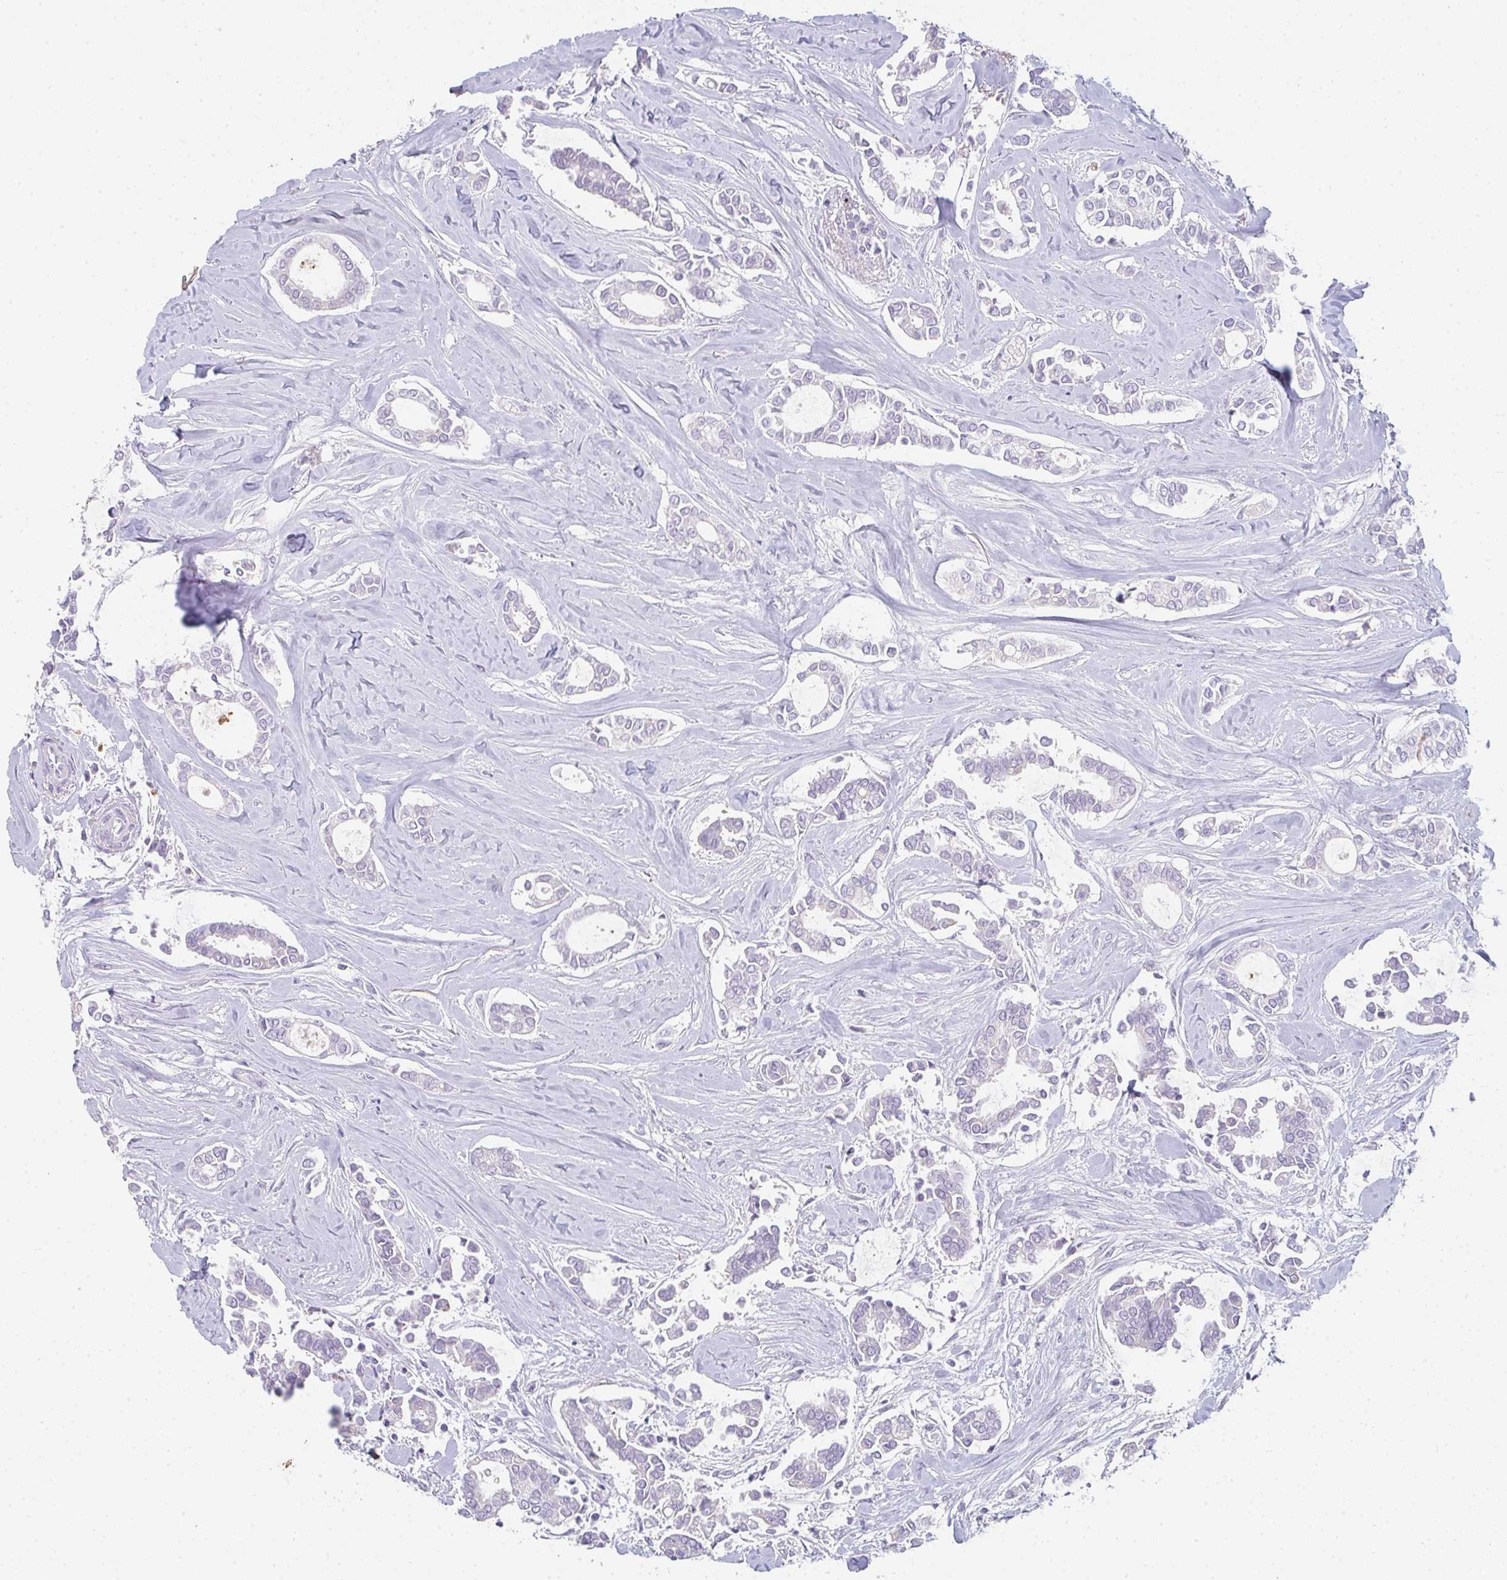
{"staining": {"intensity": "negative", "quantity": "none", "location": "none"}, "tissue": "breast cancer", "cell_type": "Tumor cells", "image_type": "cancer", "snomed": [{"axis": "morphology", "description": "Duct carcinoma"}, {"axis": "topography", "description": "Breast"}], "caption": "Breast cancer (intraductal carcinoma) was stained to show a protein in brown. There is no significant expression in tumor cells.", "gene": "C1QTNF8", "patient": {"sex": "female", "age": 84}}